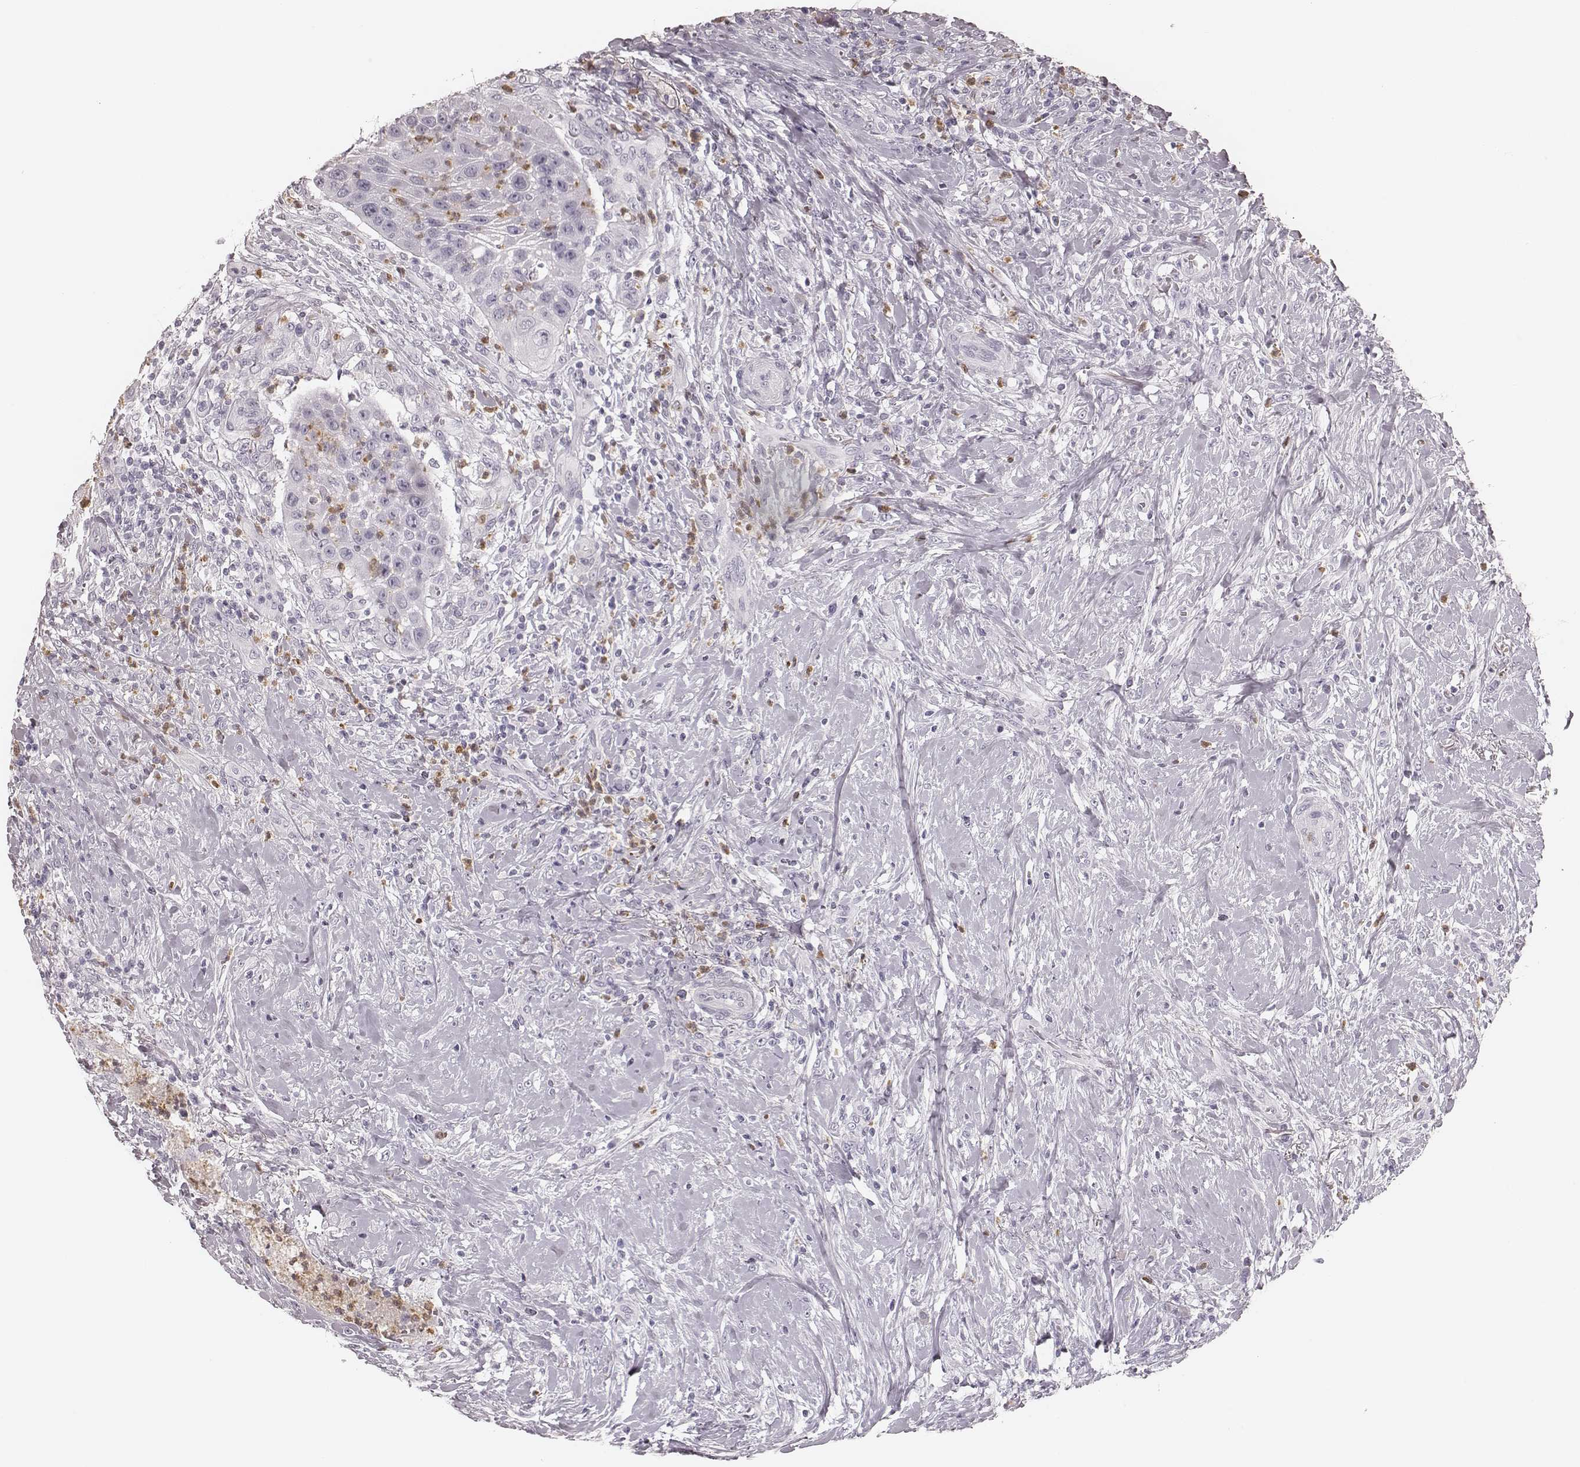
{"staining": {"intensity": "negative", "quantity": "none", "location": "none"}, "tissue": "head and neck cancer", "cell_type": "Tumor cells", "image_type": "cancer", "snomed": [{"axis": "morphology", "description": "Squamous cell carcinoma, NOS"}, {"axis": "topography", "description": "Head-Neck"}], "caption": "This is an IHC histopathology image of head and neck cancer. There is no staining in tumor cells.", "gene": "ELANE", "patient": {"sex": "male", "age": 69}}